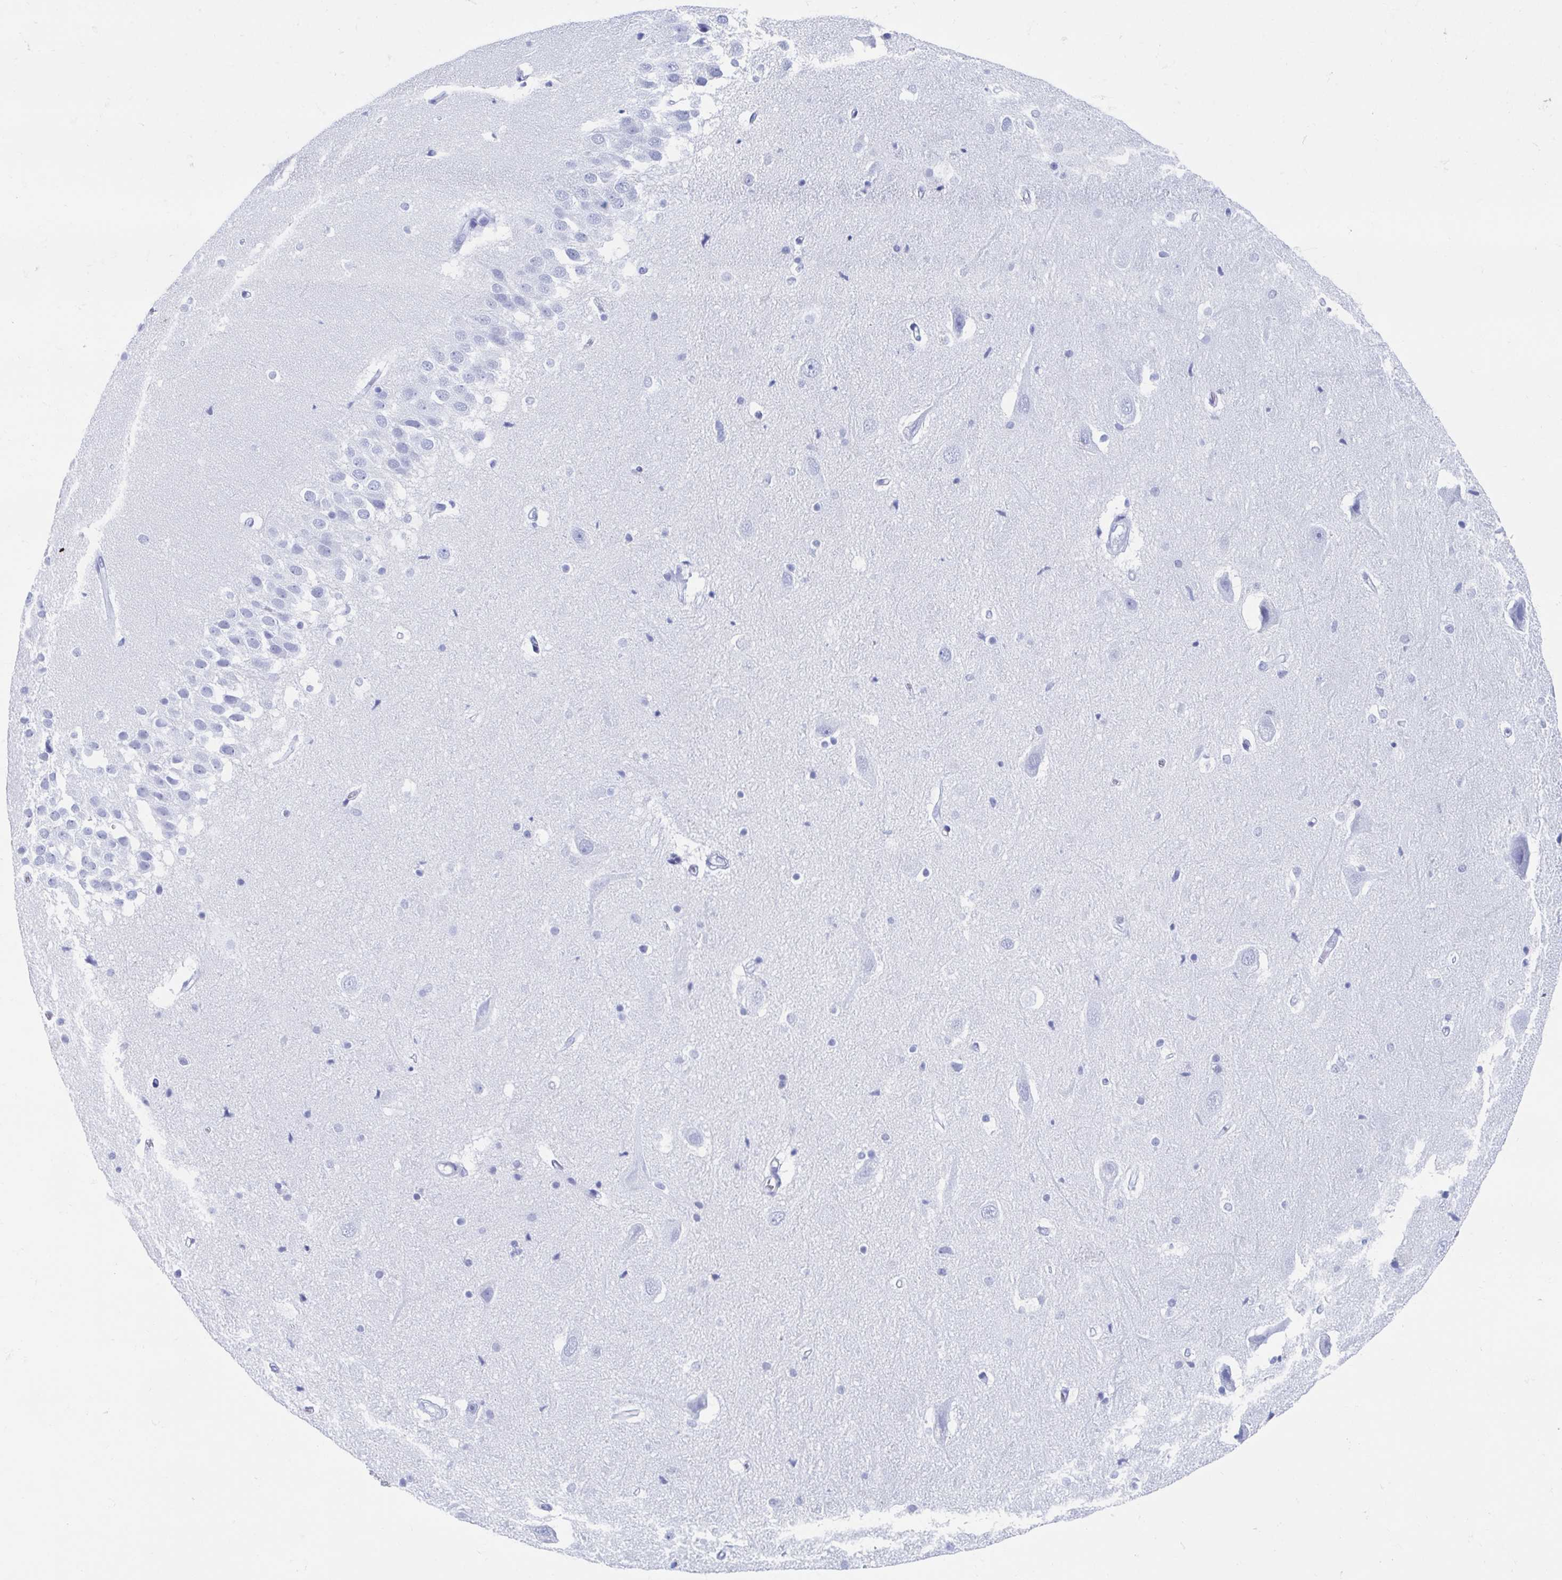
{"staining": {"intensity": "negative", "quantity": "none", "location": "none"}, "tissue": "hippocampus", "cell_type": "Glial cells", "image_type": "normal", "snomed": [{"axis": "morphology", "description": "Normal tissue, NOS"}, {"axis": "topography", "description": "Hippocampus"}], "caption": "High power microscopy image of an IHC micrograph of unremarkable hippocampus, revealing no significant expression in glial cells. (Stains: DAB (3,3'-diaminobenzidine) immunohistochemistry (IHC) with hematoxylin counter stain, Microscopy: brightfield microscopy at high magnification).", "gene": "HDGFL1", "patient": {"sex": "male", "age": 26}}